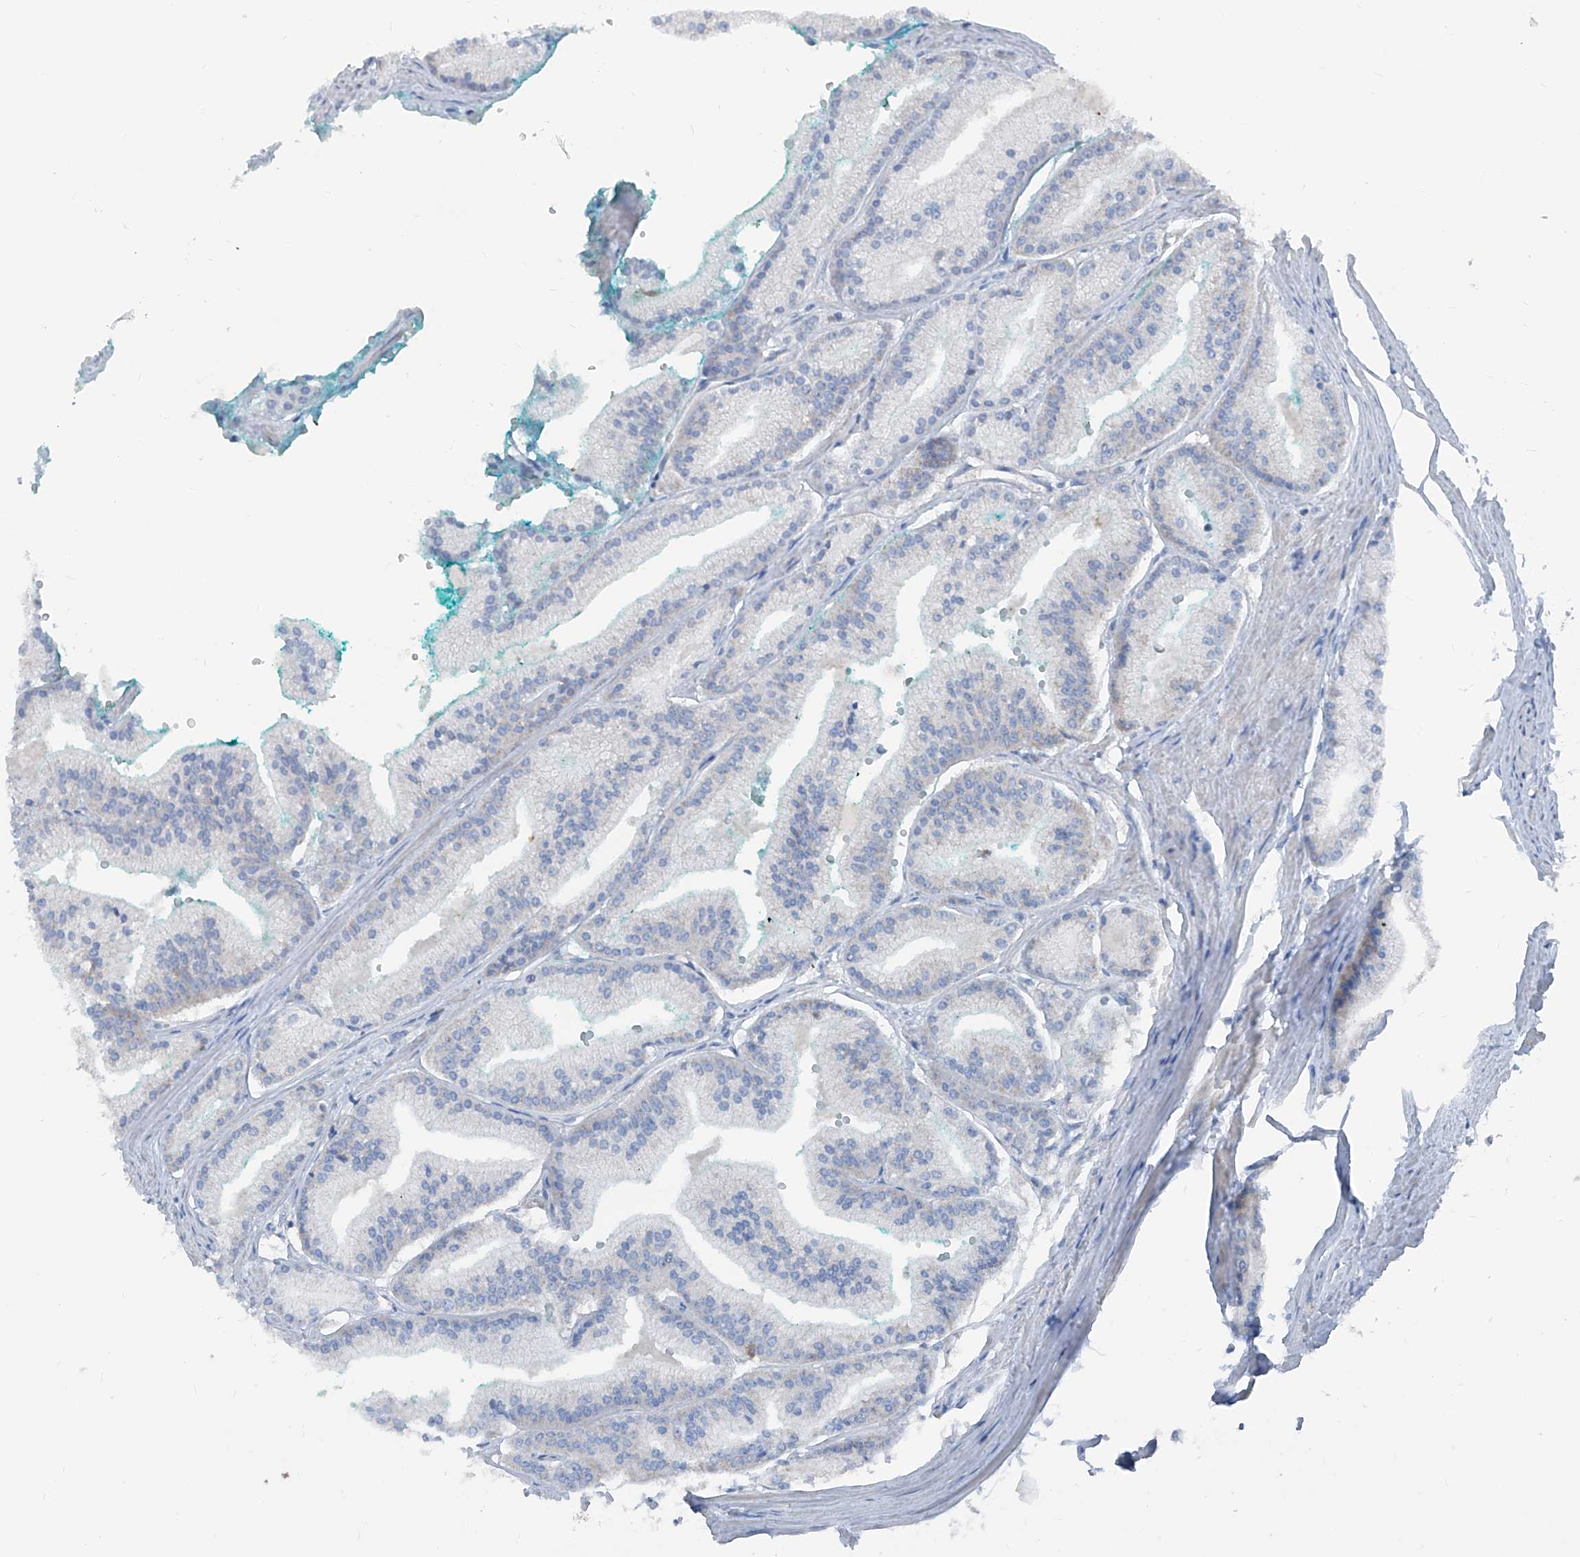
{"staining": {"intensity": "negative", "quantity": "none", "location": "none"}, "tissue": "prostate cancer", "cell_type": "Tumor cells", "image_type": "cancer", "snomed": [{"axis": "morphology", "description": "Adenocarcinoma, Low grade"}, {"axis": "topography", "description": "Prostate"}], "caption": "High magnification brightfield microscopy of prostate cancer (adenocarcinoma (low-grade)) stained with DAB (3,3'-diaminobenzidine) (brown) and counterstained with hematoxylin (blue): tumor cells show no significant staining.", "gene": "GPAT3", "patient": {"sex": "male", "age": 52}}